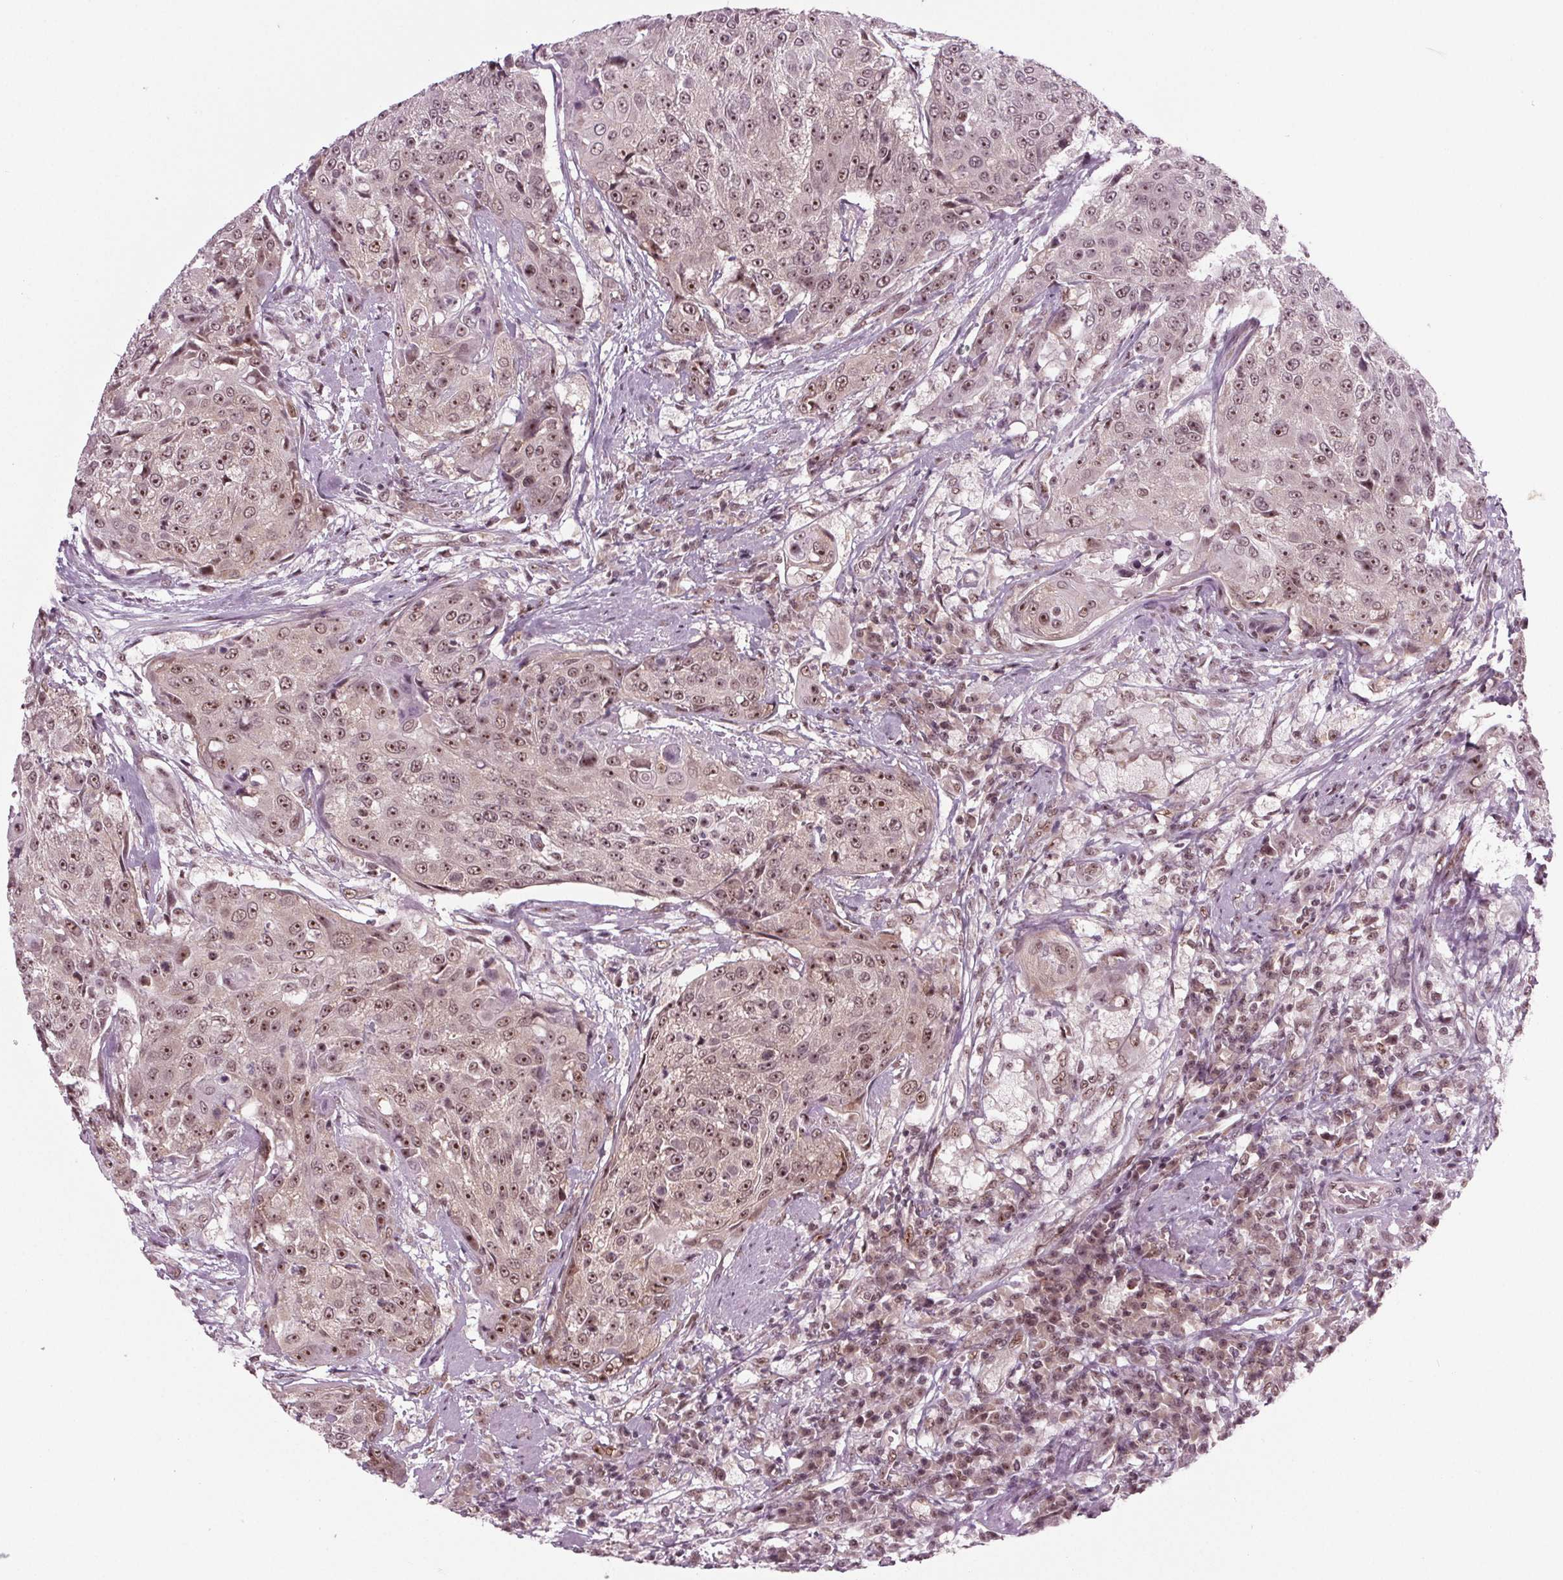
{"staining": {"intensity": "moderate", "quantity": ">75%", "location": "nuclear"}, "tissue": "urothelial cancer", "cell_type": "Tumor cells", "image_type": "cancer", "snomed": [{"axis": "morphology", "description": "Urothelial carcinoma, High grade"}, {"axis": "topography", "description": "Urinary bladder"}], "caption": "An image showing moderate nuclear positivity in approximately >75% of tumor cells in urothelial carcinoma (high-grade), as visualized by brown immunohistochemical staining.", "gene": "DDX41", "patient": {"sex": "female", "age": 63}}